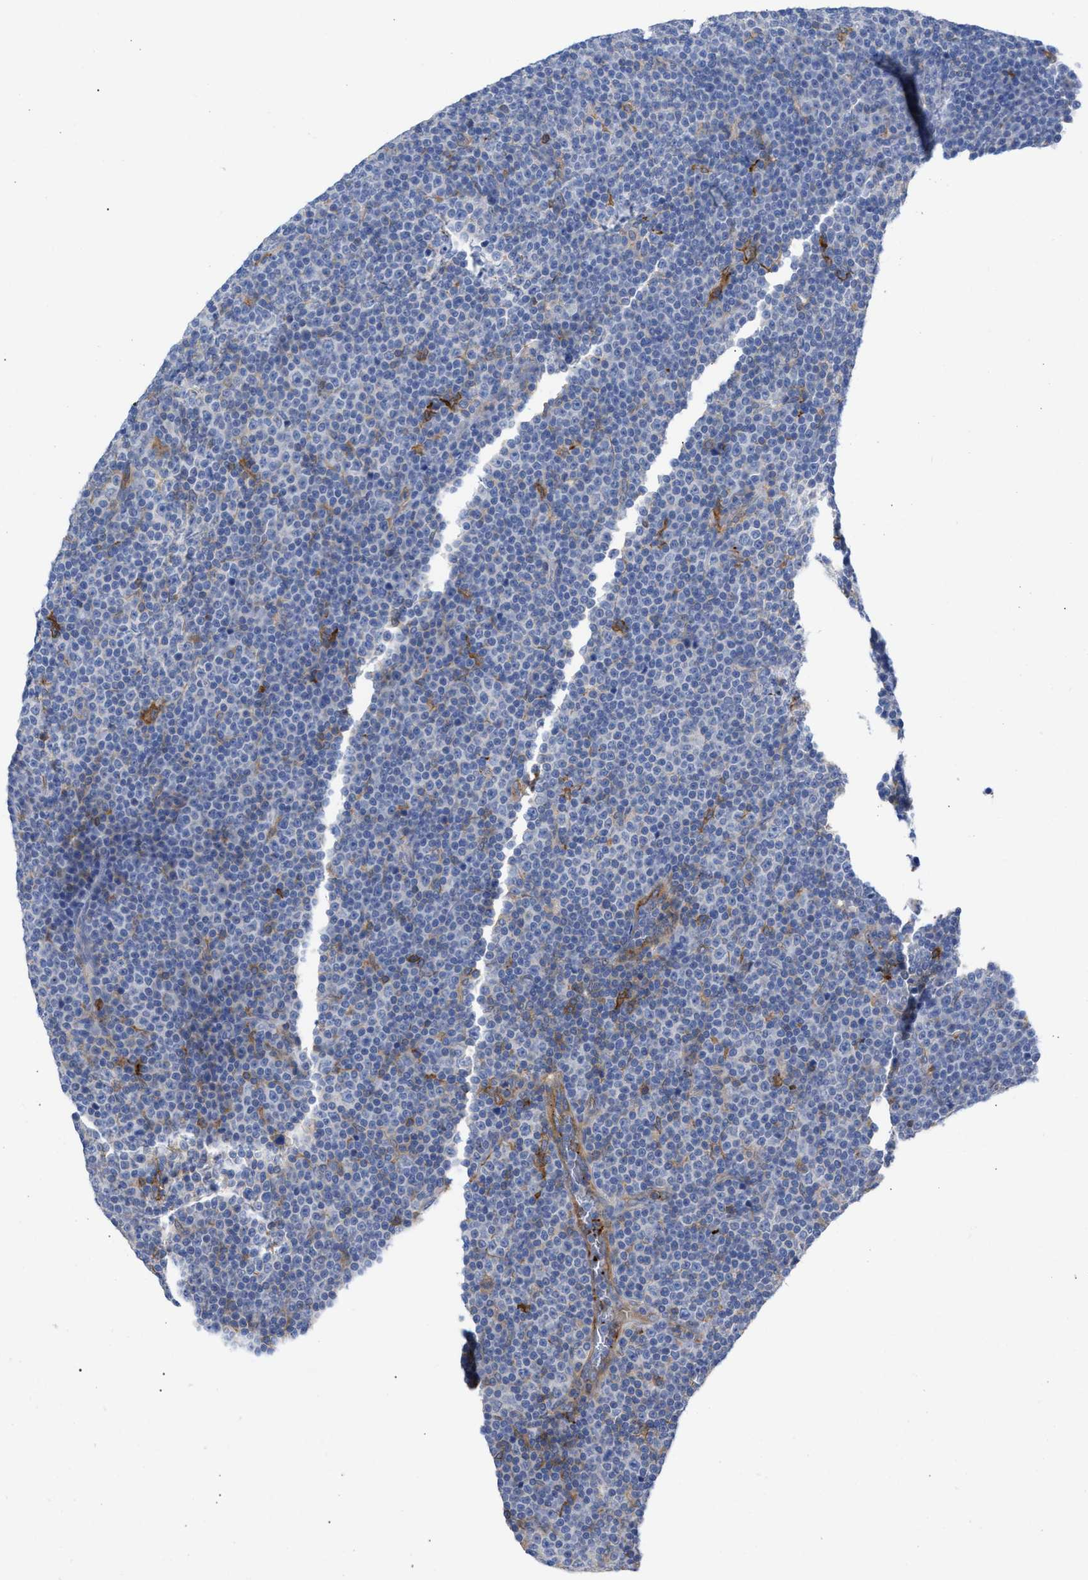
{"staining": {"intensity": "negative", "quantity": "none", "location": "none"}, "tissue": "lymphoma", "cell_type": "Tumor cells", "image_type": "cancer", "snomed": [{"axis": "morphology", "description": "Malignant lymphoma, non-Hodgkin's type, Low grade"}, {"axis": "topography", "description": "Lymph node"}], "caption": "Lymphoma was stained to show a protein in brown. There is no significant staining in tumor cells.", "gene": "HS3ST5", "patient": {"sex": "female", "age": 67}}